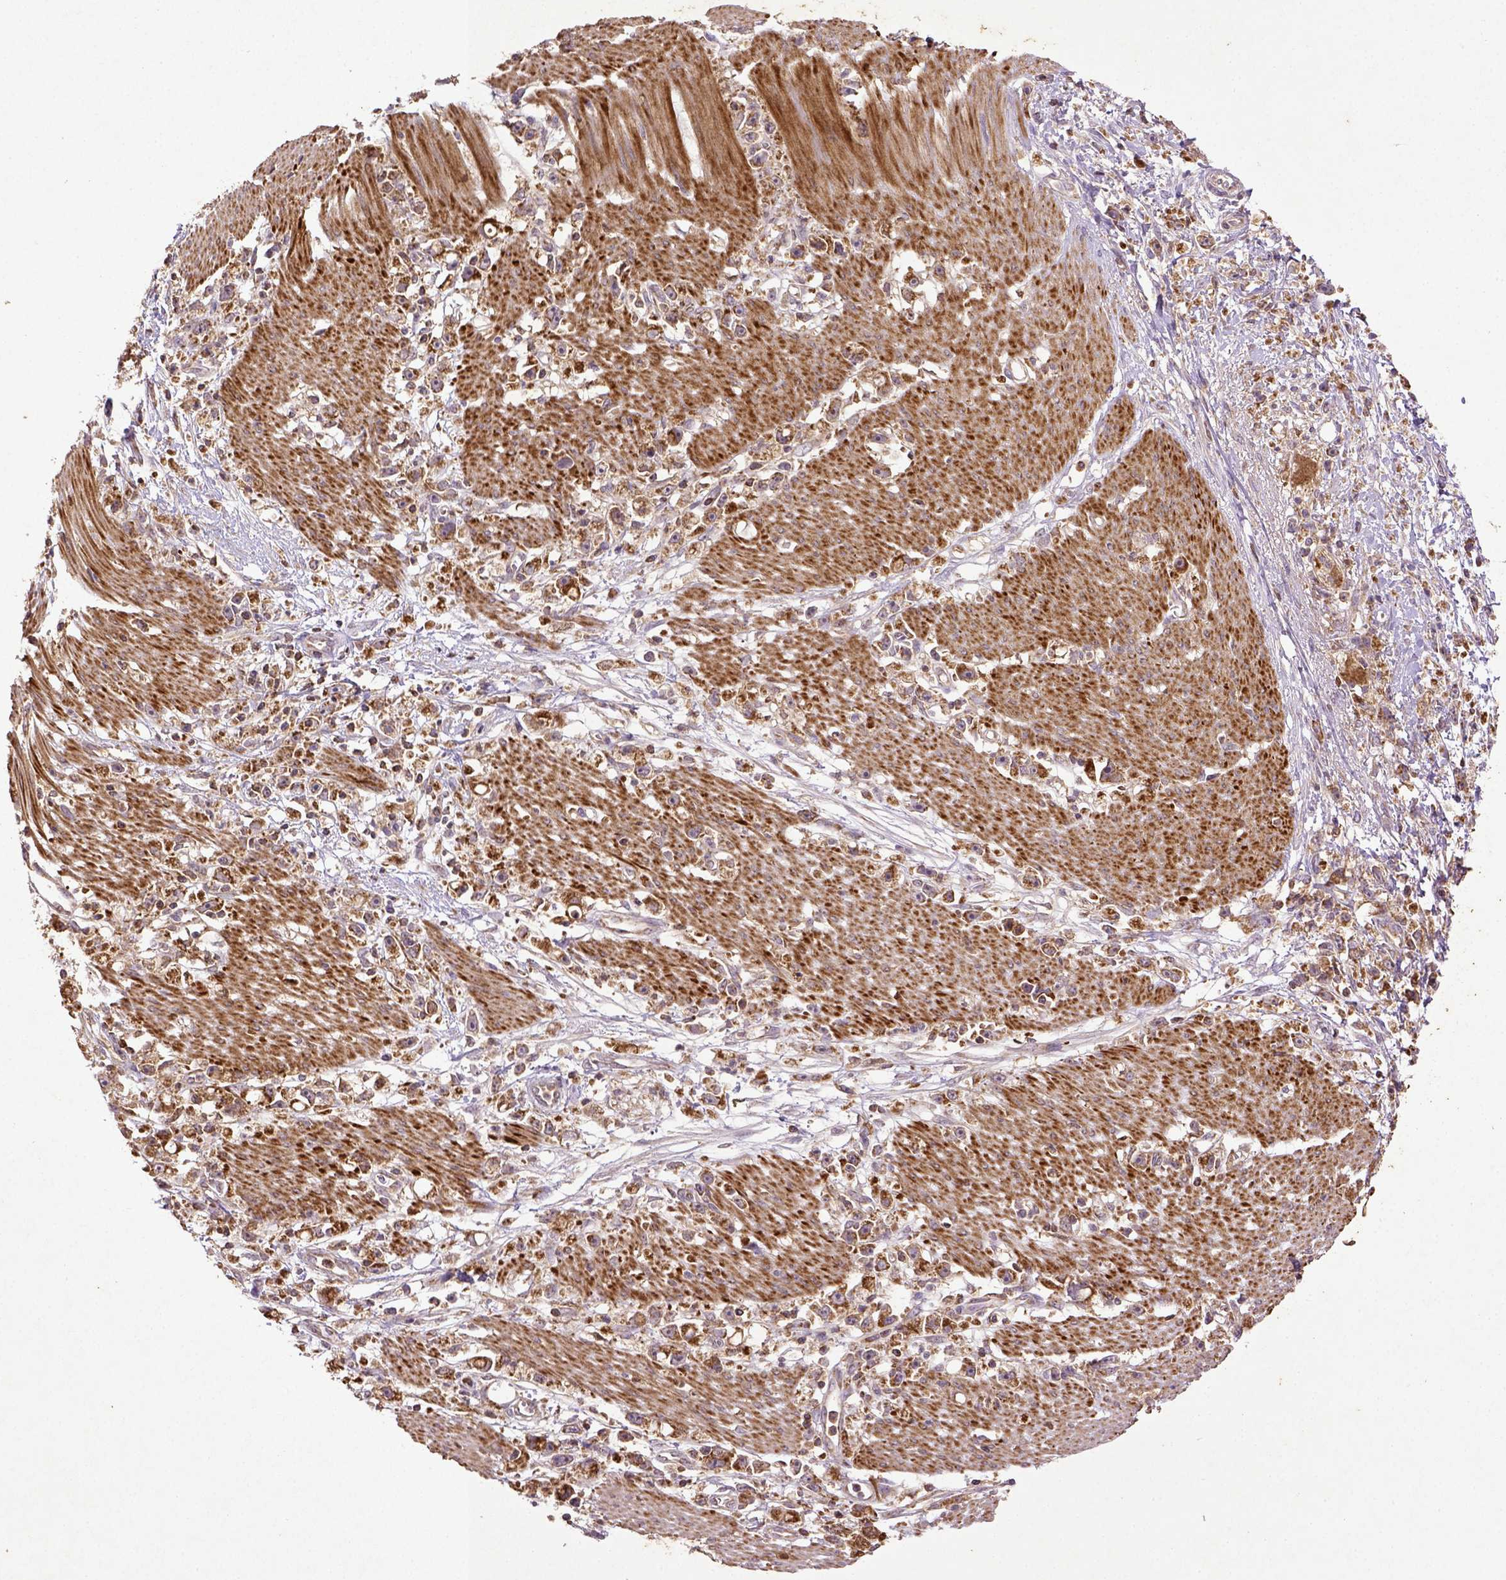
{"staining": {"intensity": "strong", "quantity": ">75%", "location": "cytoplasmic/membranous"}, "tissue": "stomach cancer", "cell_type": "Tumor cells", "image_type": "cancer", "snomed": [{"axis": "morphology", "description": "Adenocarcinoma, NOS"}, {"axis": "topography", "description": "Stomach"}], "caption": "Immunohistochemical staining of human stomach adenocarcinoma demonstrates high levels of strong cytoplasmic/membranous staining in about >75% of tumor cells.", "gene": "MT-CO1", "patient": {"sex": "female", "age": 59}}